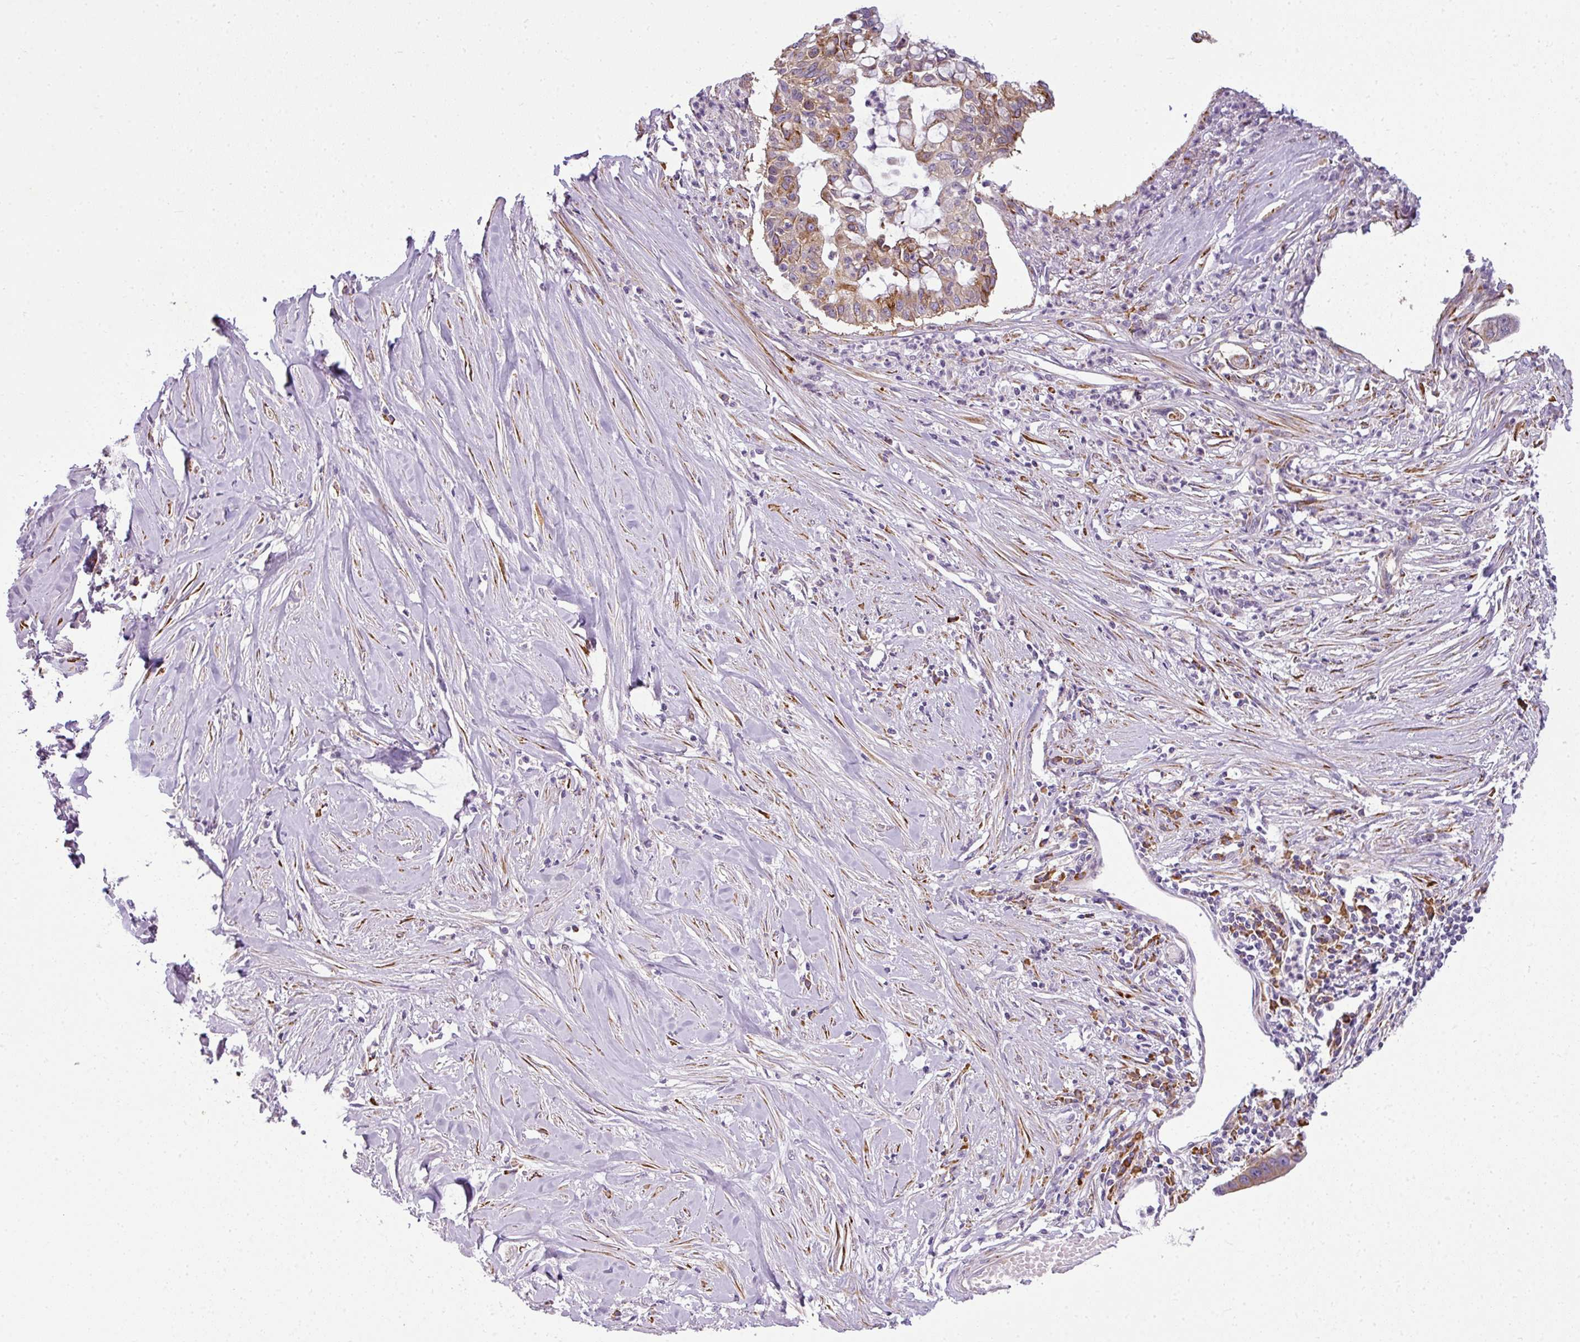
{"staining": {"intensity": "moderate", "quantity": "<25%", "location": "cytoplasmic/membranous"}, "tissue": "pancreatic cancer", "cell_type": "Tumor cells", "image_type": "cancer", "snomed": [{"axis": "morphology", "description": "Adenocarcinoma, NOS"}, {"axis": "topography", "description": "Pancreas"}], "caption": "There is low levels of moderate cytoplasmic/membranous staining in tumor cells of adenocarcinoma (pancreatic), as demonstrated by immunohistochemical staining (brown color).", "gene": "ANKRD18A", "patient": {"sex": "male", "age": 73}}